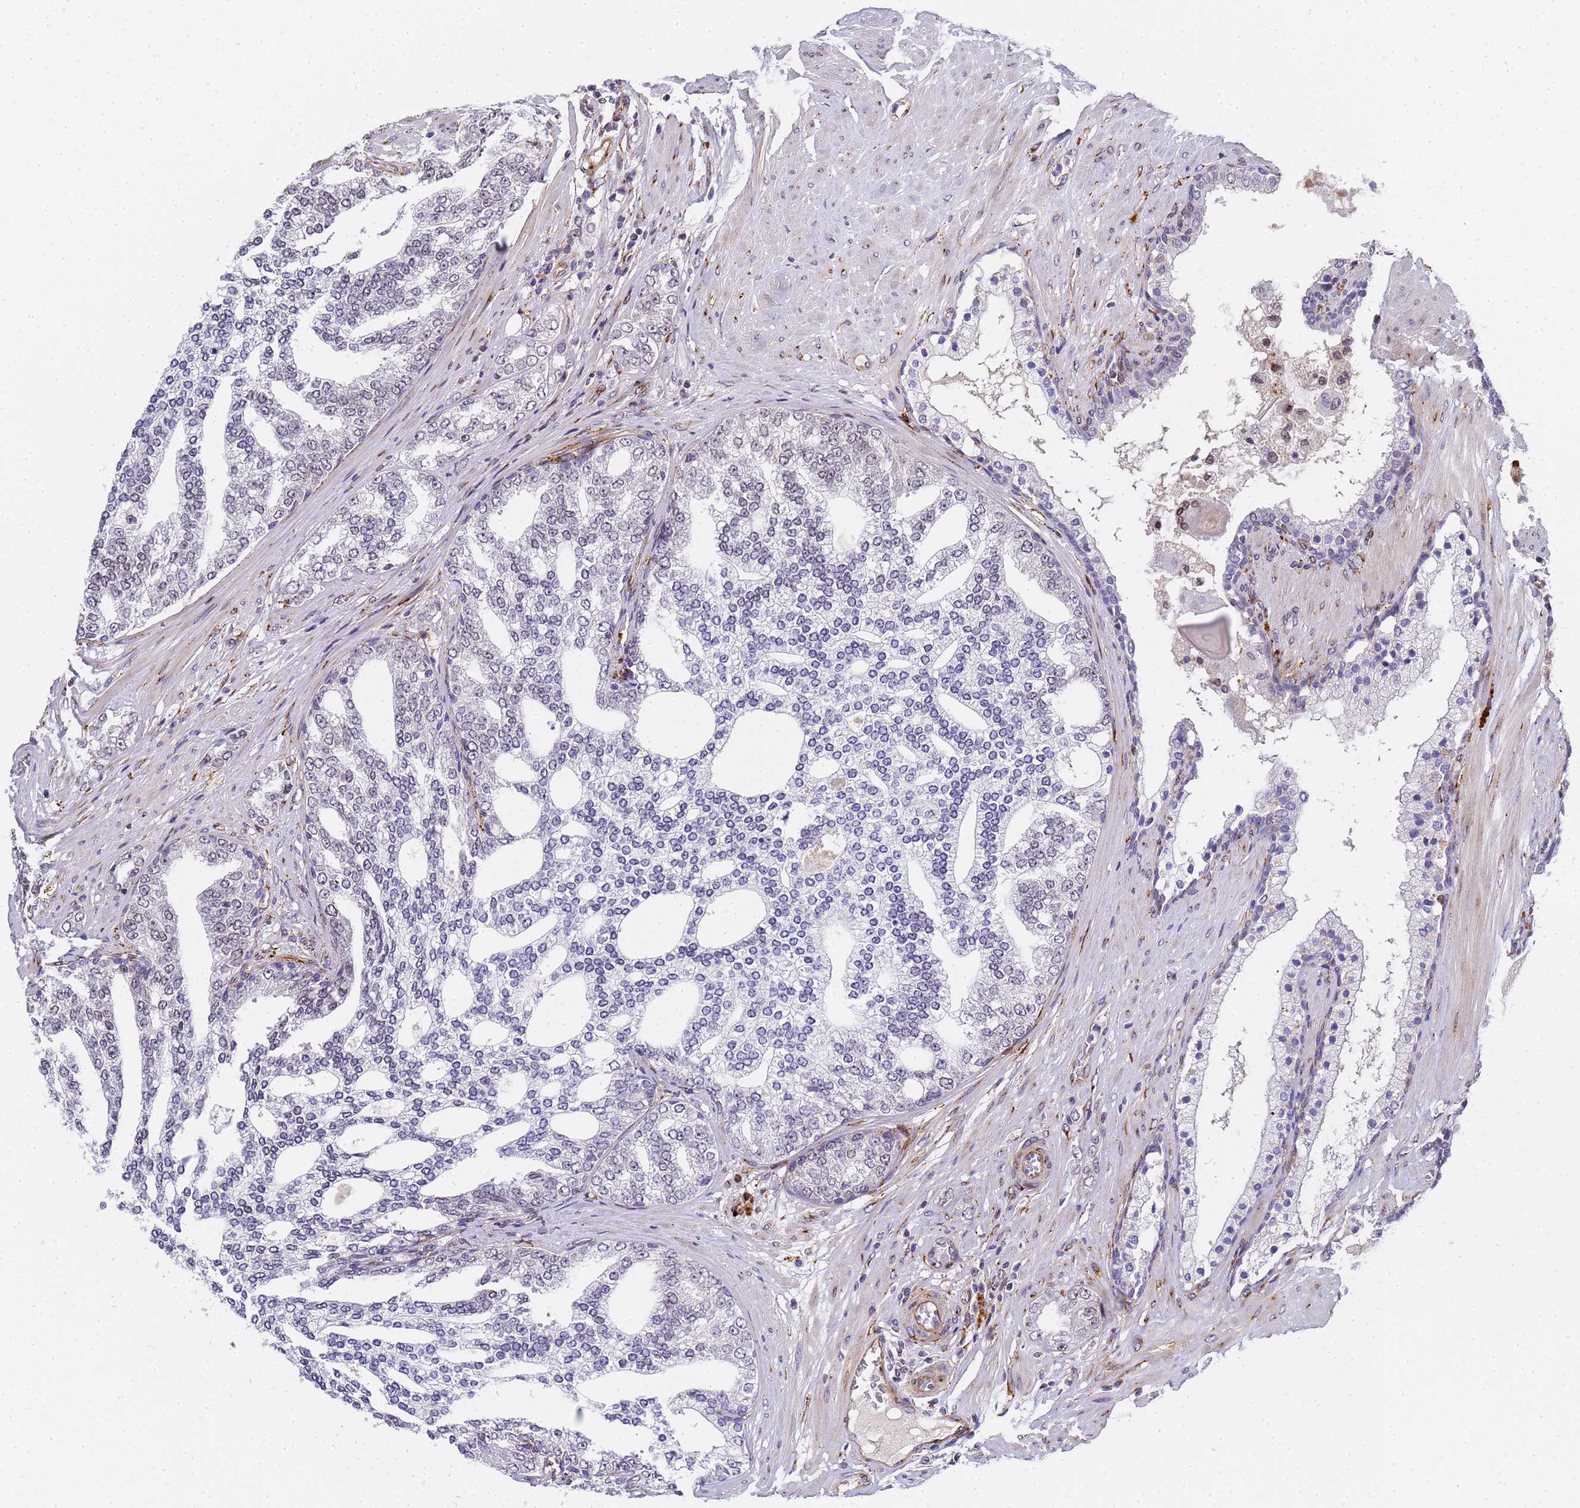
{"staining": {"intensity": "negative", "quantity": "none", "location": "none"}, "tissue": "prostate cancer", "cell_type": "Tumor cells", "image_type": "cancer", "snomed": [{"axis": "morphology", "description": "Adenocarcinoma, High grade"}, {"axis": "topography", "description": "Prostate"}], "caption": "The histopathology image reveals no significant expression in tumor cells of prostate cancer (high-grade adenocarcinoma).", "gene": "IGFBP7", "patient": {"sex": "male", "age": 64}}